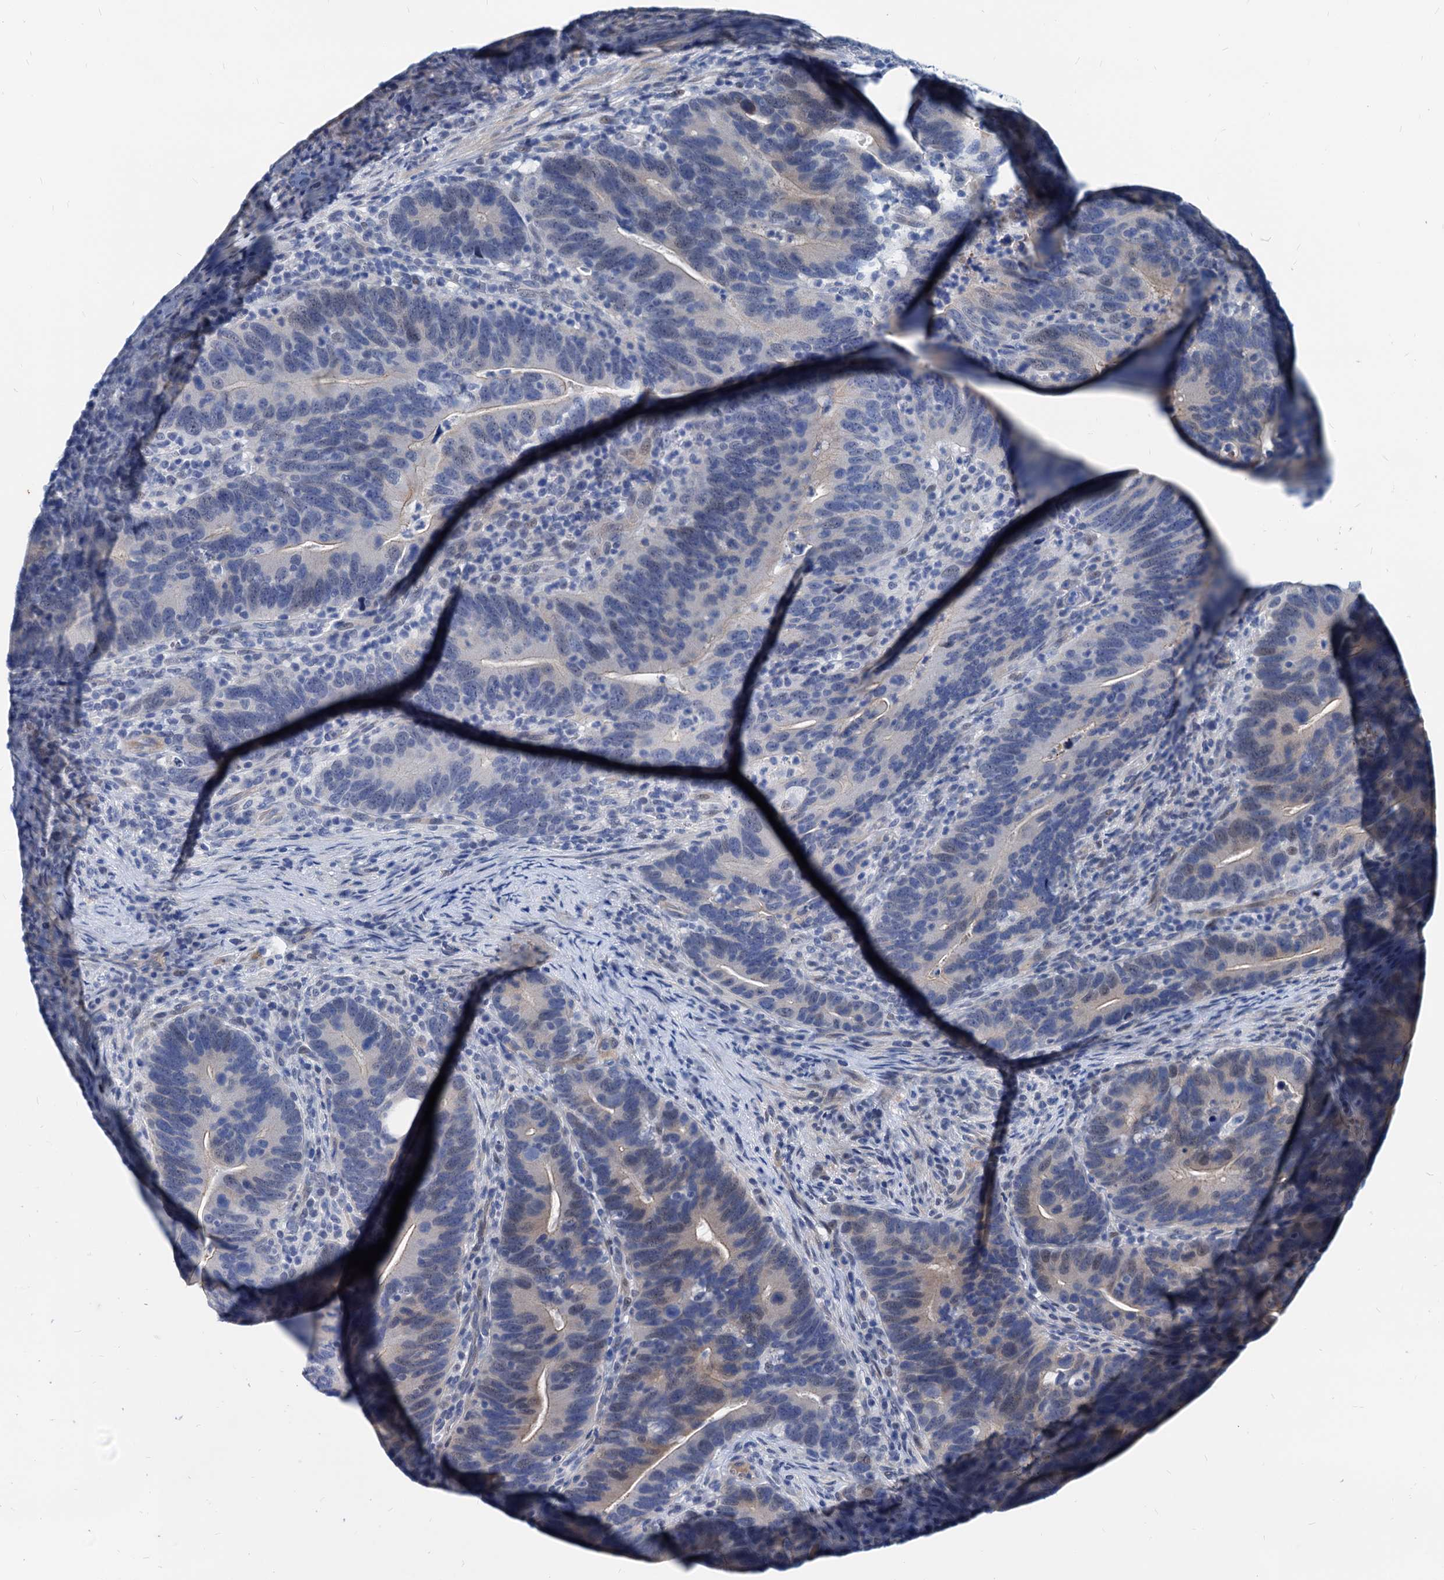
{"staining": {"intensity": "weak", "quantity": "<25%", "location": "cytoplasmic/membranous"}, "tissue": "colorectal cancer", "cell_type": "Tumor cells", "image_type": "cancer", "snomed": [{"axis": "morphology", "description": "Adenocarcinoma, NOS"}, {"axis": "topography", "description": "Colon"}], "caption": "Immunohistochemistry (IHC) histopathology image of neoplastic tissue: human colorectal cancer (adenocarcinoma) stained with DAB (3,3'-diaminobenzidine) displays no significant protein positivity in tumor cells. (IHC, brightfield microscopy, high magnification).", "gene": "HSF2", "patient": {"sex": "female", "age": 66}}